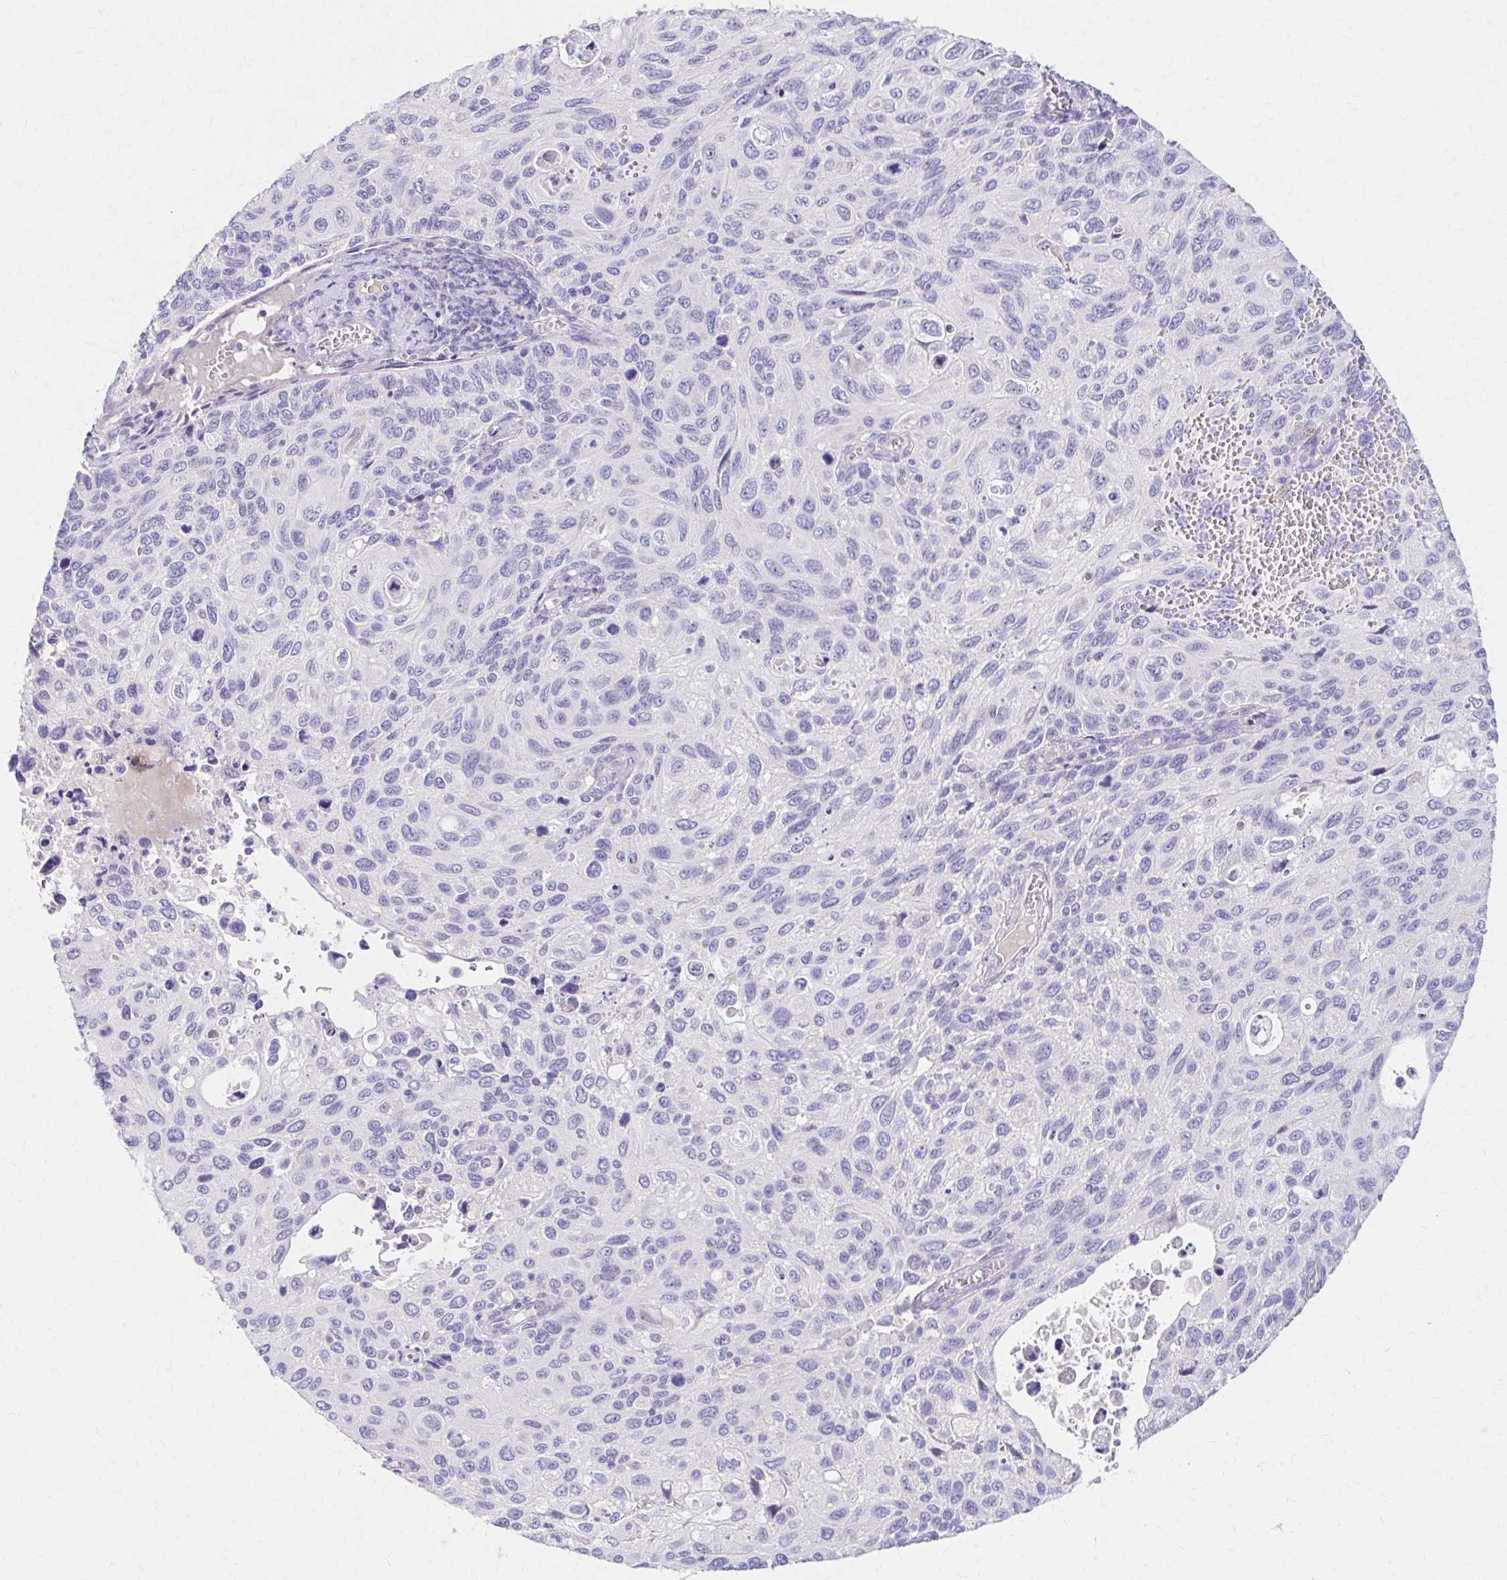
{"staining": {"intensity": "negative", "quantity": "none", "location": "none"}, "tissue": "cervical cancer", "cell_type": "Tumor cells", "image_type": "cancer", "snomed": [{"axis": "morphology", "description": "Squamous cell carcinoma, NOS"}, {"axis": "topography", "description": "Cervix"}], "caption": "The micrograph exhibits no staining of tumor cells in cervical squamous cell carcinoma. (Immunohistochemistry (ihc), brightfield microscopy, high magnification).", "gene": "AZGP1", "patient": {"sex": "female", "age": 70}}